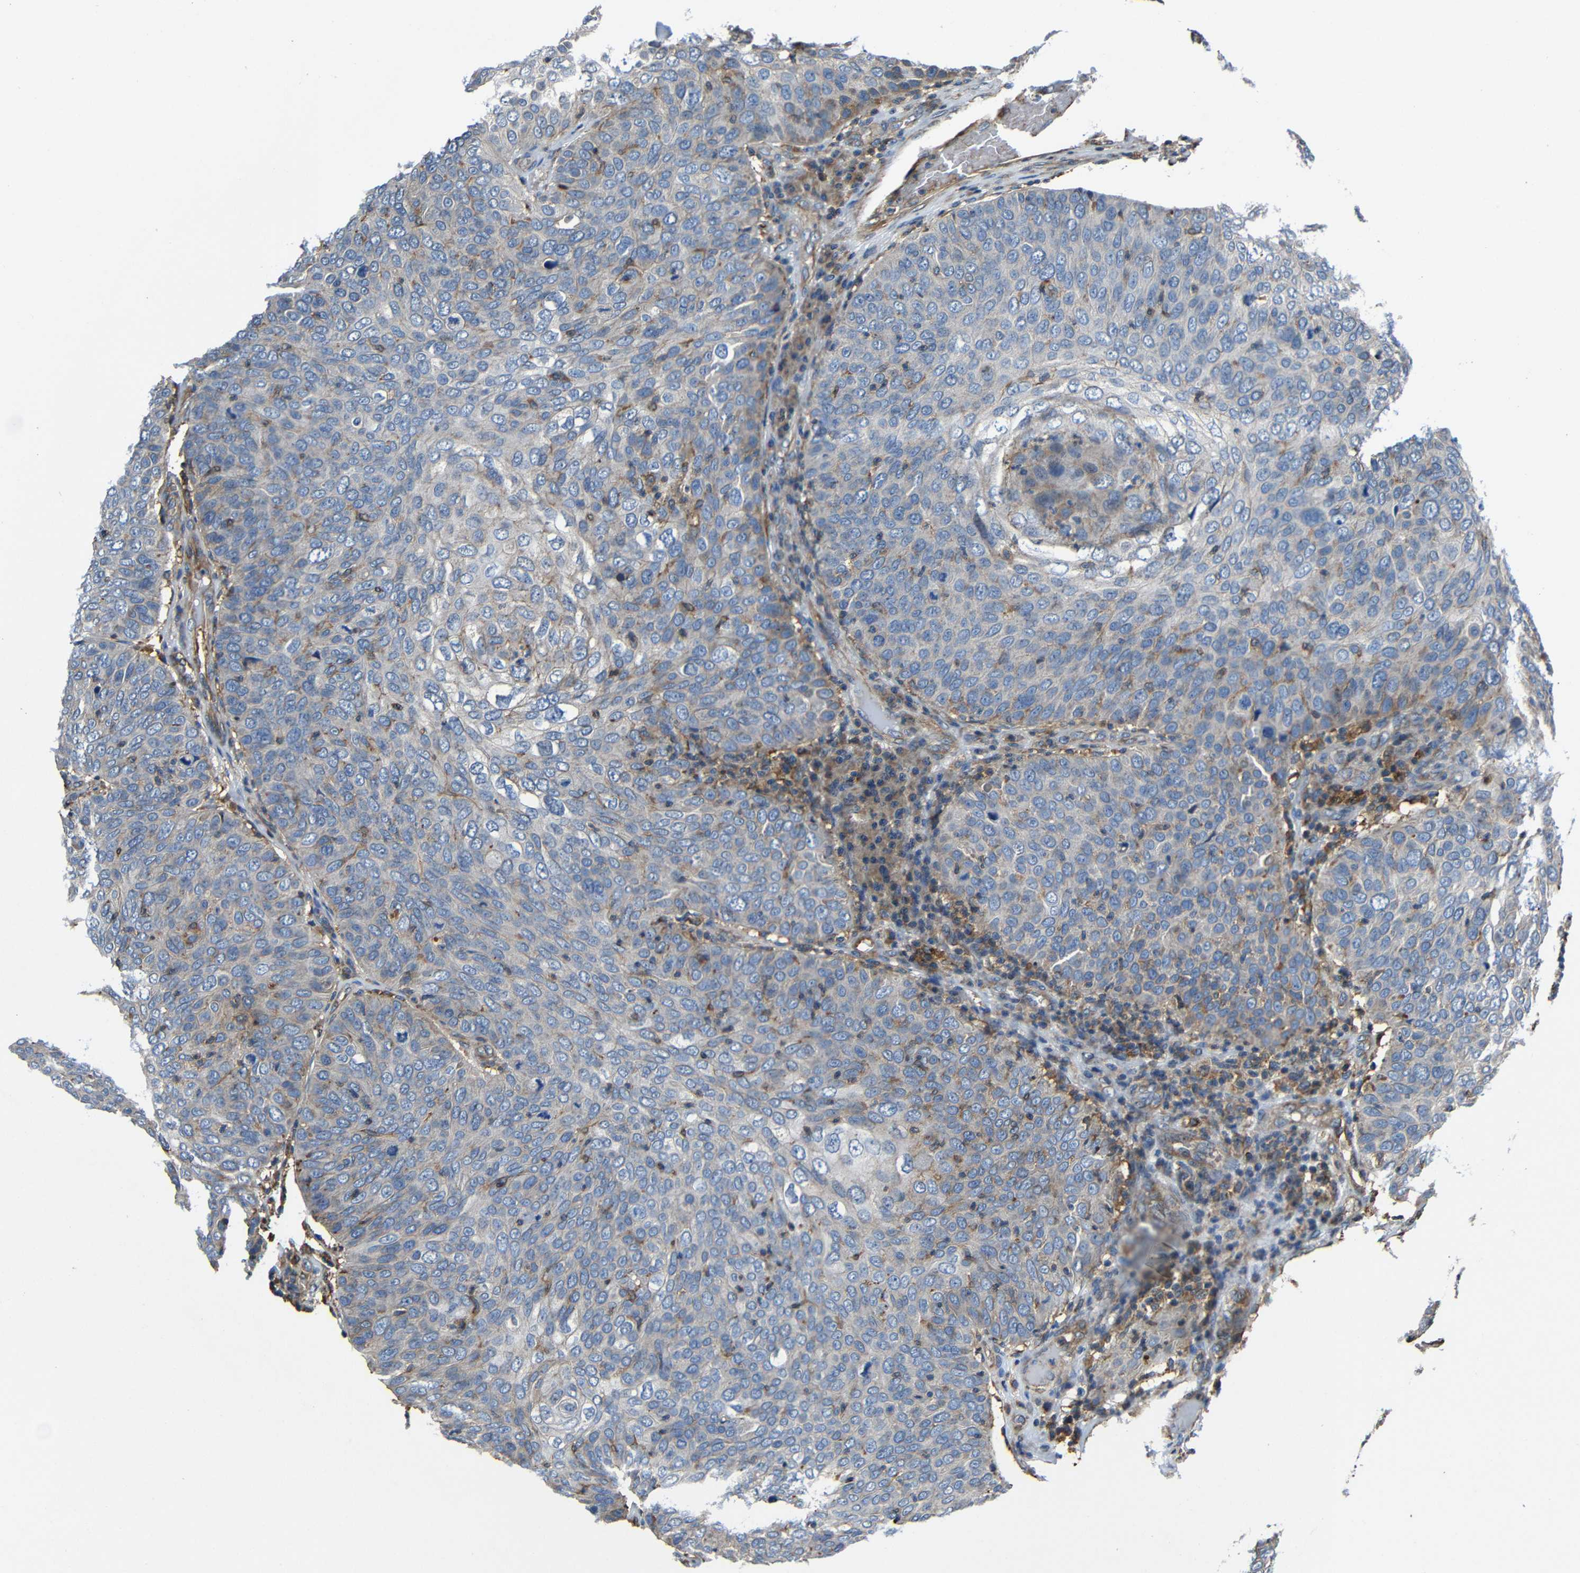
{"staining": {"intensity": "moderate", "quantity": "25%-75%", "location": "cytoplasmic/membranous"}, "tissue": "skin cancer", "cell_type": "Tumor cells", "image_type": "cancer", "snomed": [{"axis": "morphology", "description": "Squamous cell carcinoma, NOS"}, {"axis": "topography", "description": "Skin"}], "caption": "Skin cancer stained with DAB immunohistochemistry displays medium levels of moderate cytoplasmic/membranous expression in approximately 25%-75% of tumor cells.", "gene": "GDI1", "patient": {"sex": "male", "age": 87}}